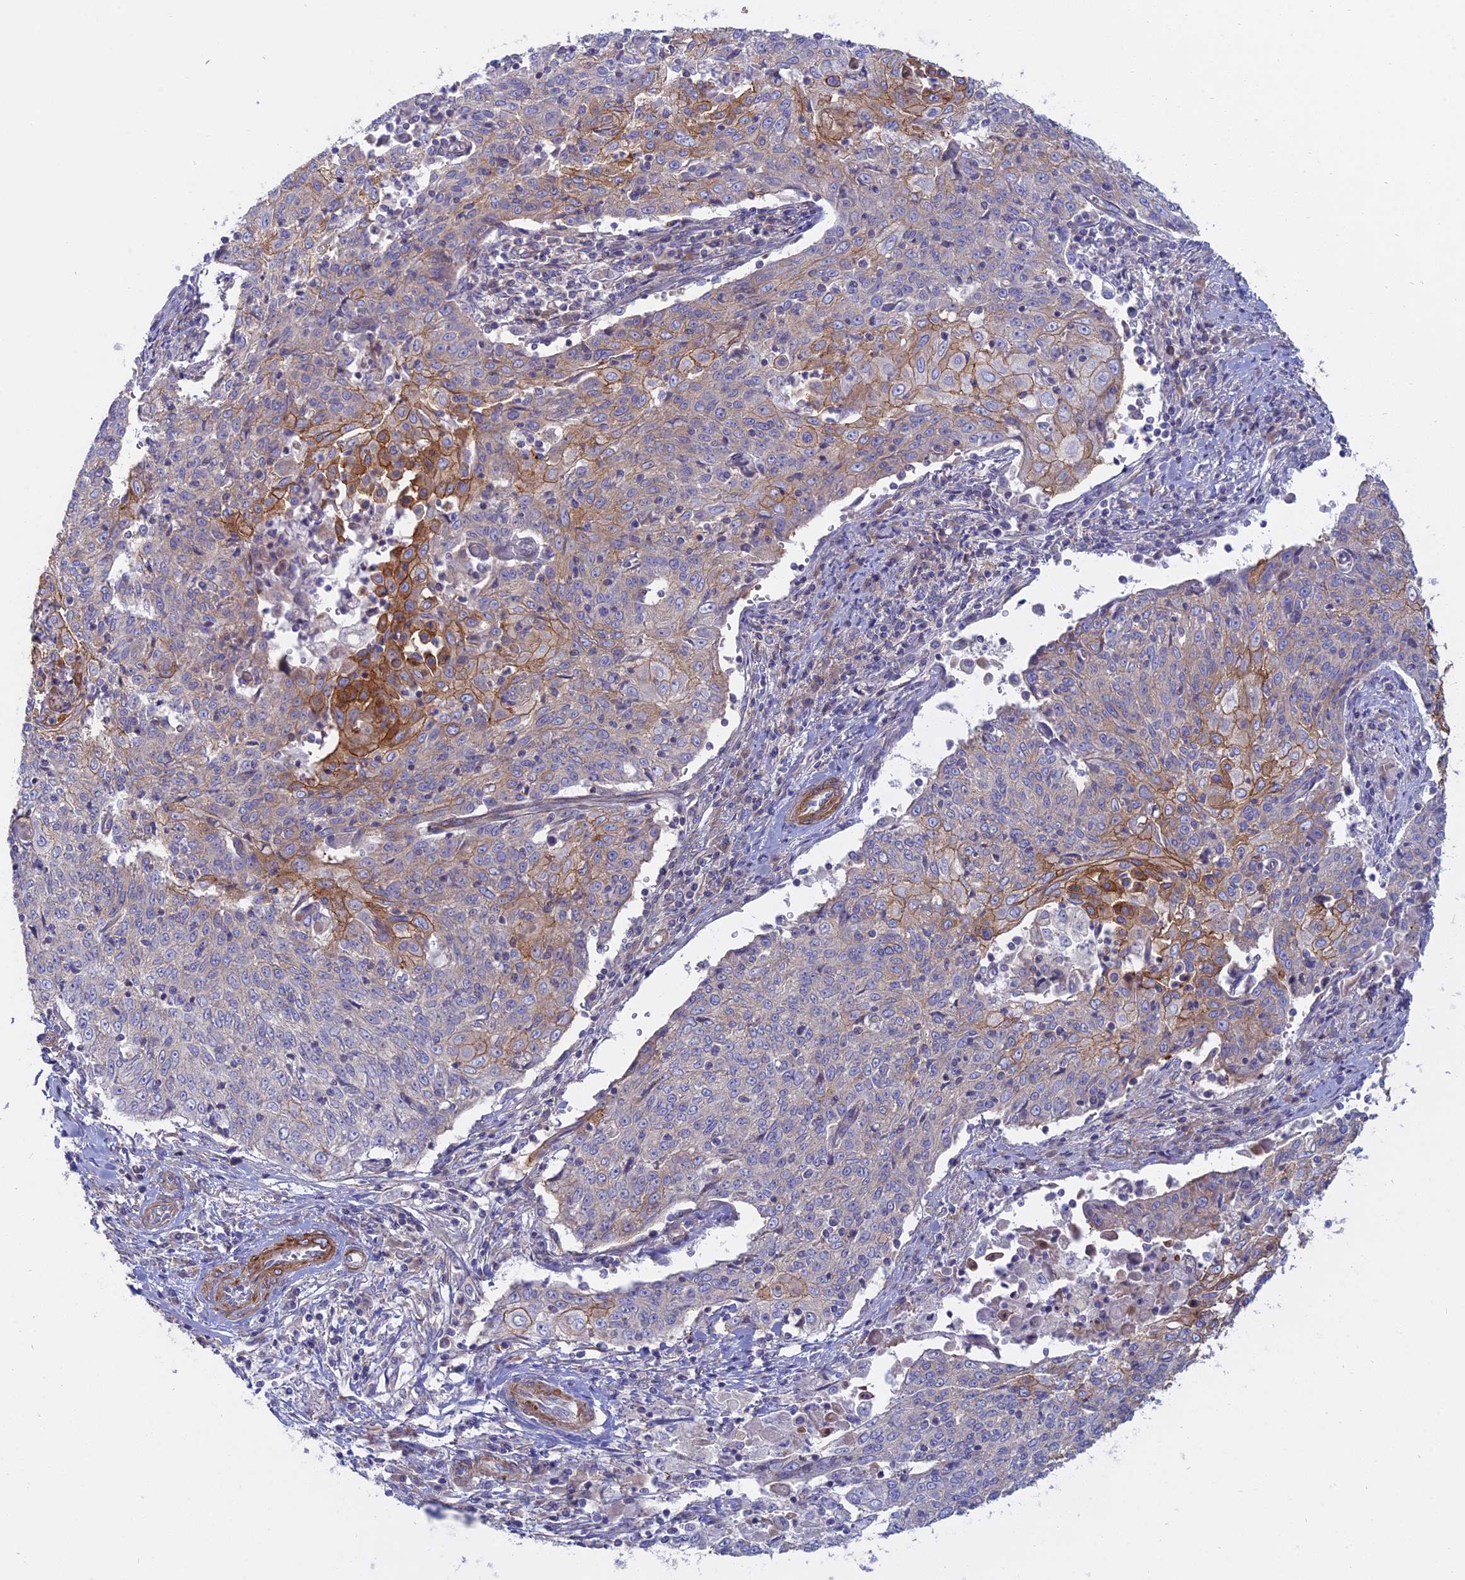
{"staining": {"intensity": "moderate", "quantity": "<25%", "location": "cytoplasmic/membranous"}, "tissue": "cervical cancer", "cell_type": "Tumor cells", "image_type": "cancer", "snomed": [{"axis": "morphology", "description": "Squamous cell carcinoma, NOS"}, {"axis": "topography", "description": "Cervix"}], "caption": "There is low levels of moderate cytoplasmic/membranous staining in tumor cells of cervical cancer, as demonstrated by immunohistochemical staining (brown color).", "gene": "MYO5B", "patient": {"sex": "female", "age": 48}}